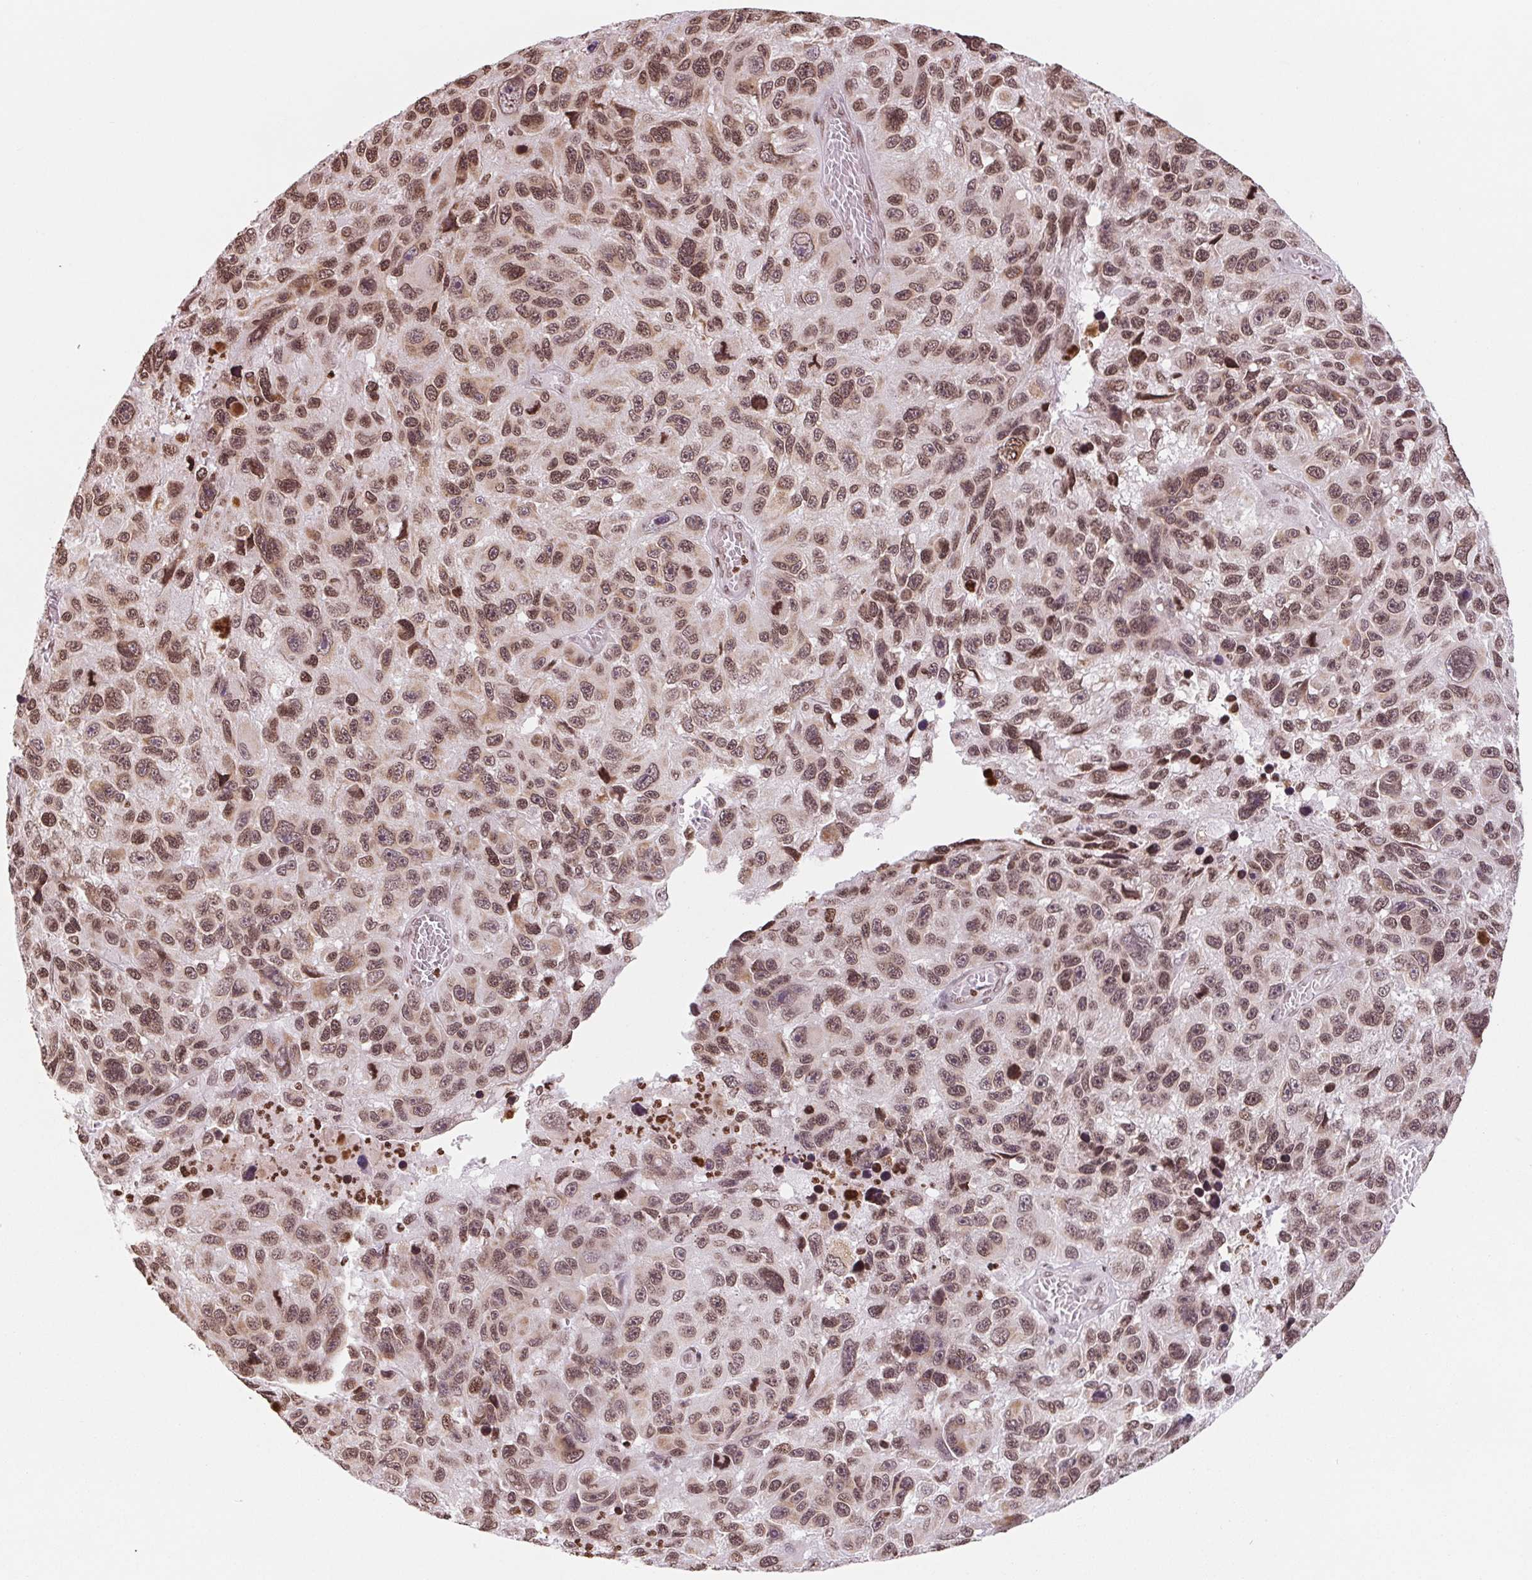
{"staining": {"intensity": "moderate", "quantity": ">75%", "location": "nuclear"}, "tissue": "melanoma", "cell_type": "Tumor cells", "image_type": "cancer", "snomed": [{"axis": "morphology", "description": "Malignant melanoma, NOS"}, {"axis": "topography", "description": "Skin"}], "caption": "IHC (DAB) staining of human malignant melanoma reveals moderate nuclear protein expression in approximately >75% of tumor cells. The protein is shown in brown color, while the nuclei are stained blue.", "gene": "SMIM12", "patient": {"sex": "male", "age": 53}}